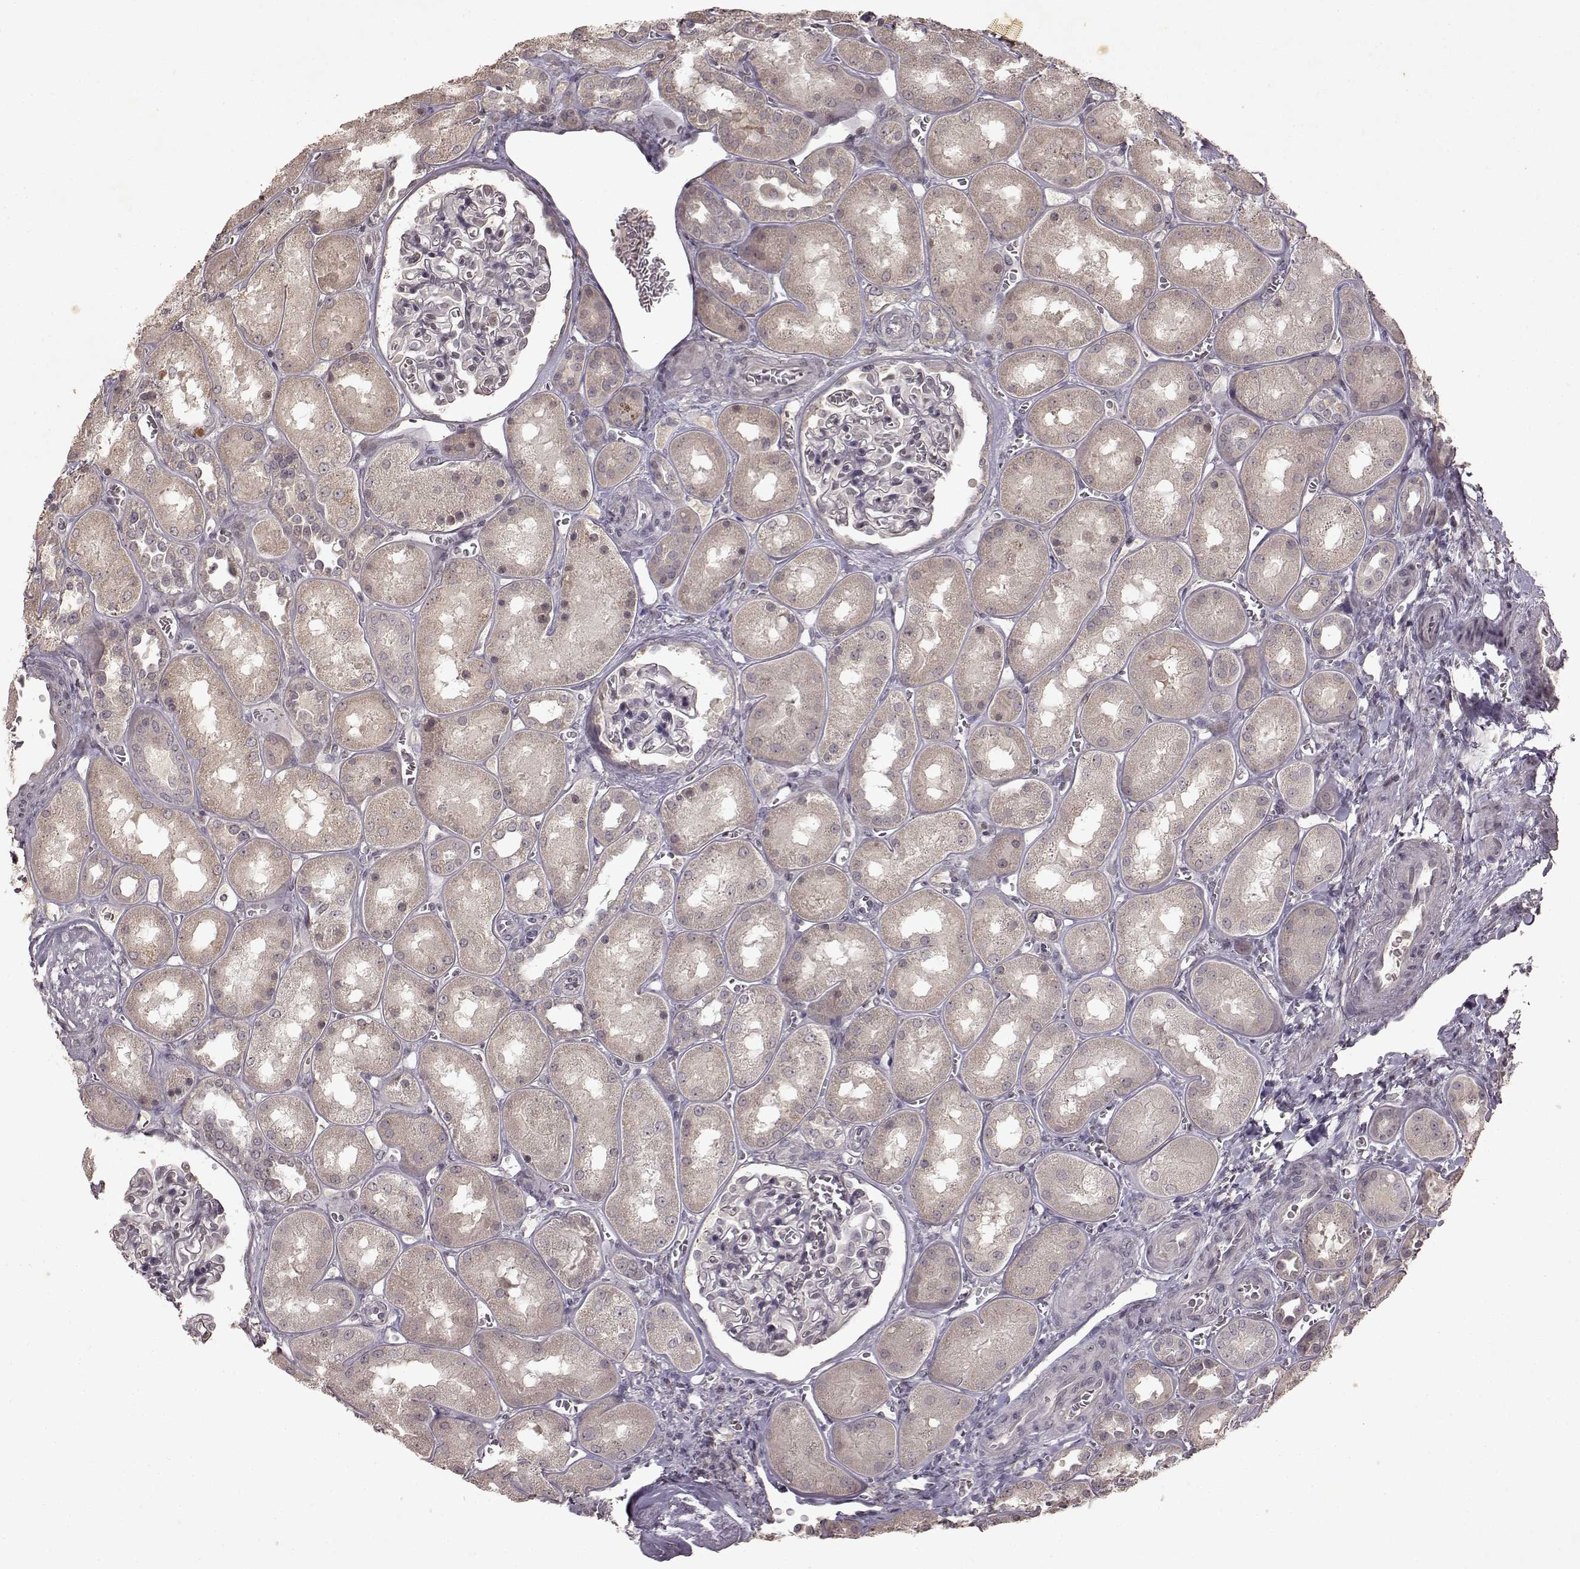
{"staining": {"intensity": "negative", "quantity": "none", "location": "none"}, "tissue": "kidney", "cell_type": "Cells in glomeruli", "image_type": "normal", "snomed": [{"axis": "morphology", "description": "Normal tissue, NOS"}, {"axis": "topography", "description": "Kidney"}], "caption": "Immunohistochemistry image of normal kidney: kidney stained with DAB exhibits no significant protein positivity in cells in glomeruli. Brightfield microscopy of immunohistochemistry (IHC) stained with DAB (3,3'-diaminobenzidine) (brown) and hematoxylin (blue), captured at high magnification.", "gene": "LHB", "patient": {"sex": "male", "age": 73}}